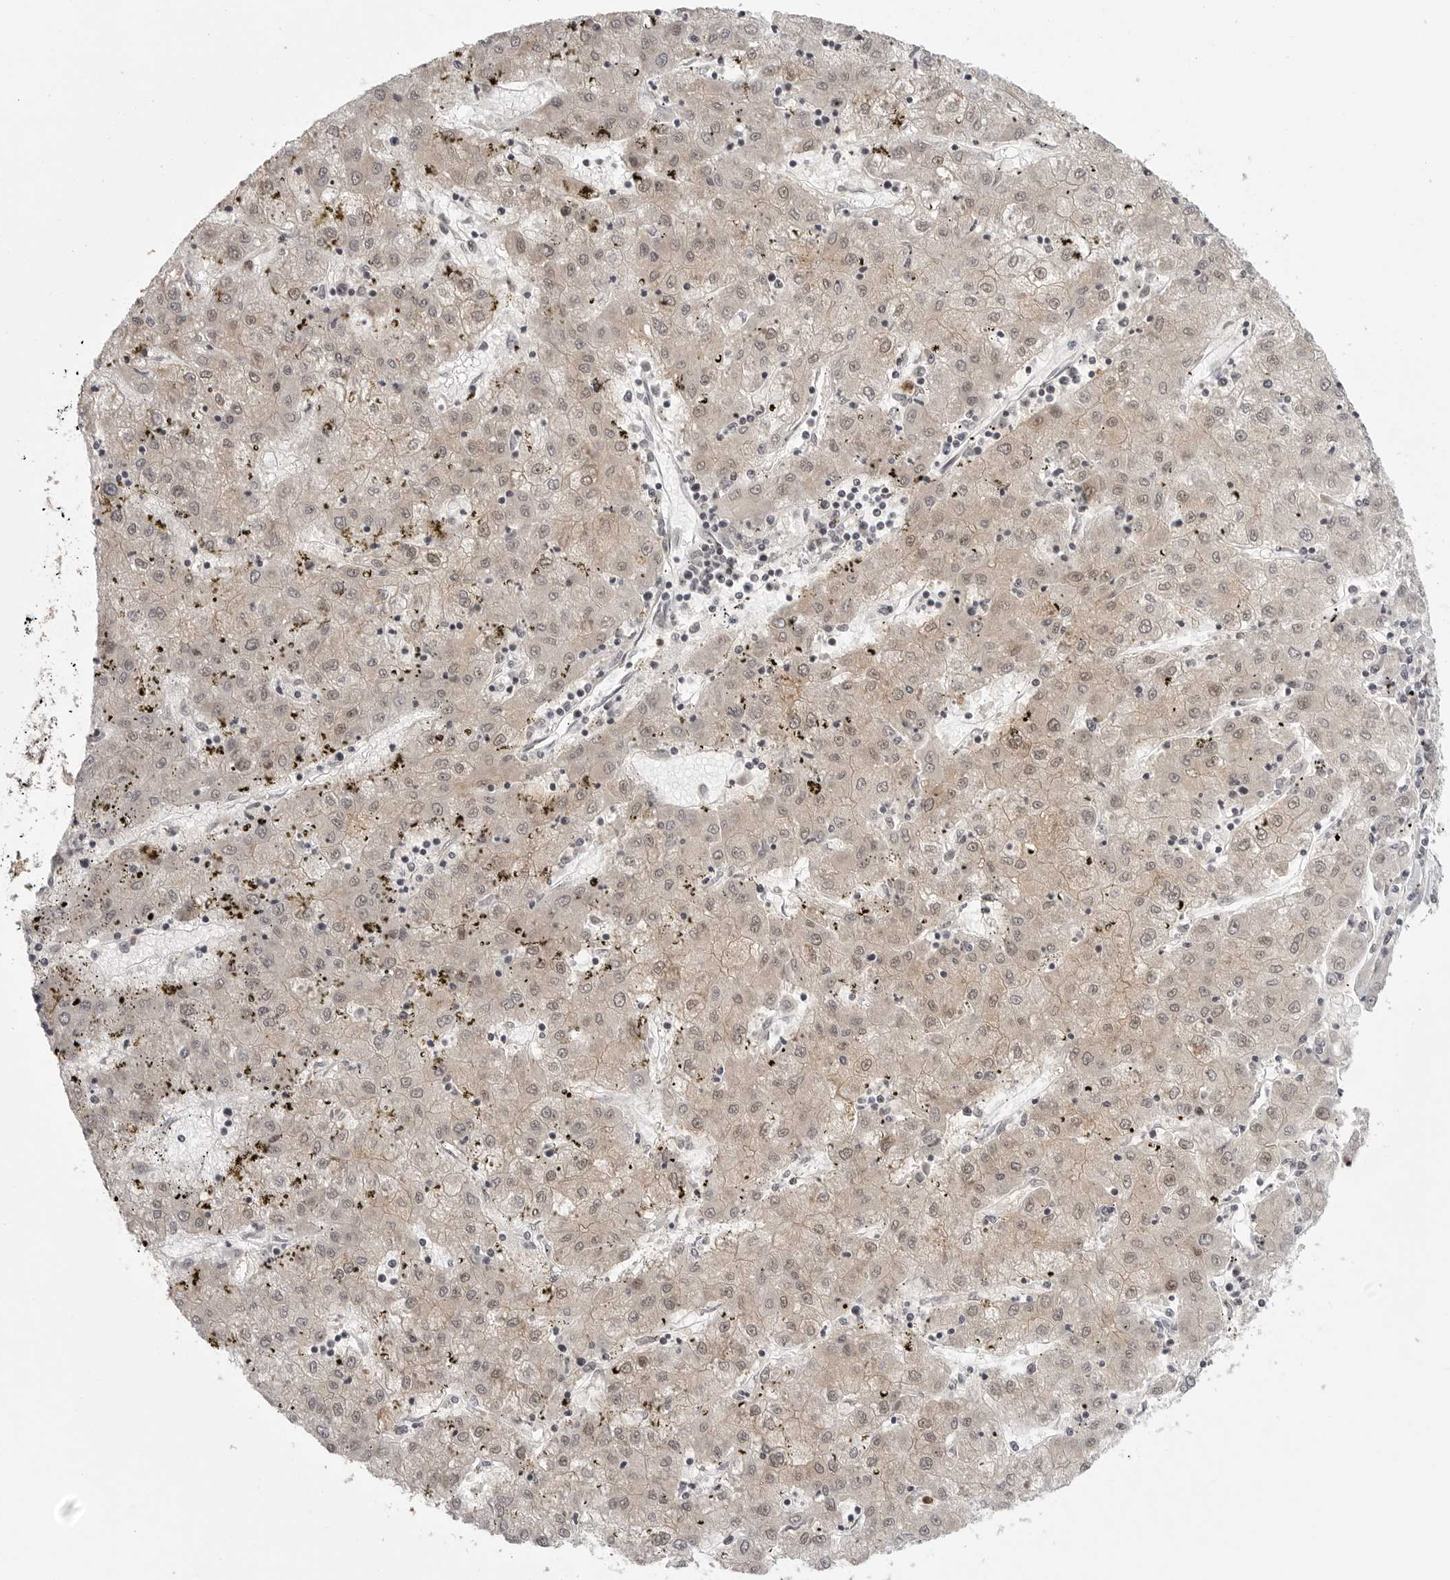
{"staining": {"intensity": "weak", "quantity": ">75%", "location": "cytoplasmic/membranous,nuclear"}, "tissue": "liver cancer", "cell_type": "Tumor cells", "image_type": "cancer", "snomed": [{"axis": "morphology", "description": "Carcinoma, Hepatocellular, NOS"}, {"axis": "topography", "description": "Liver"}], "caption": "Brown immunohistochemical staining in human liver hepatocellular carcinoma displays weak cytoplasmic/membranous and nuclear staining in about >75% of tumor cells.", "gene": "PEG3", "patient": {"sex": "male", "age": 72}}